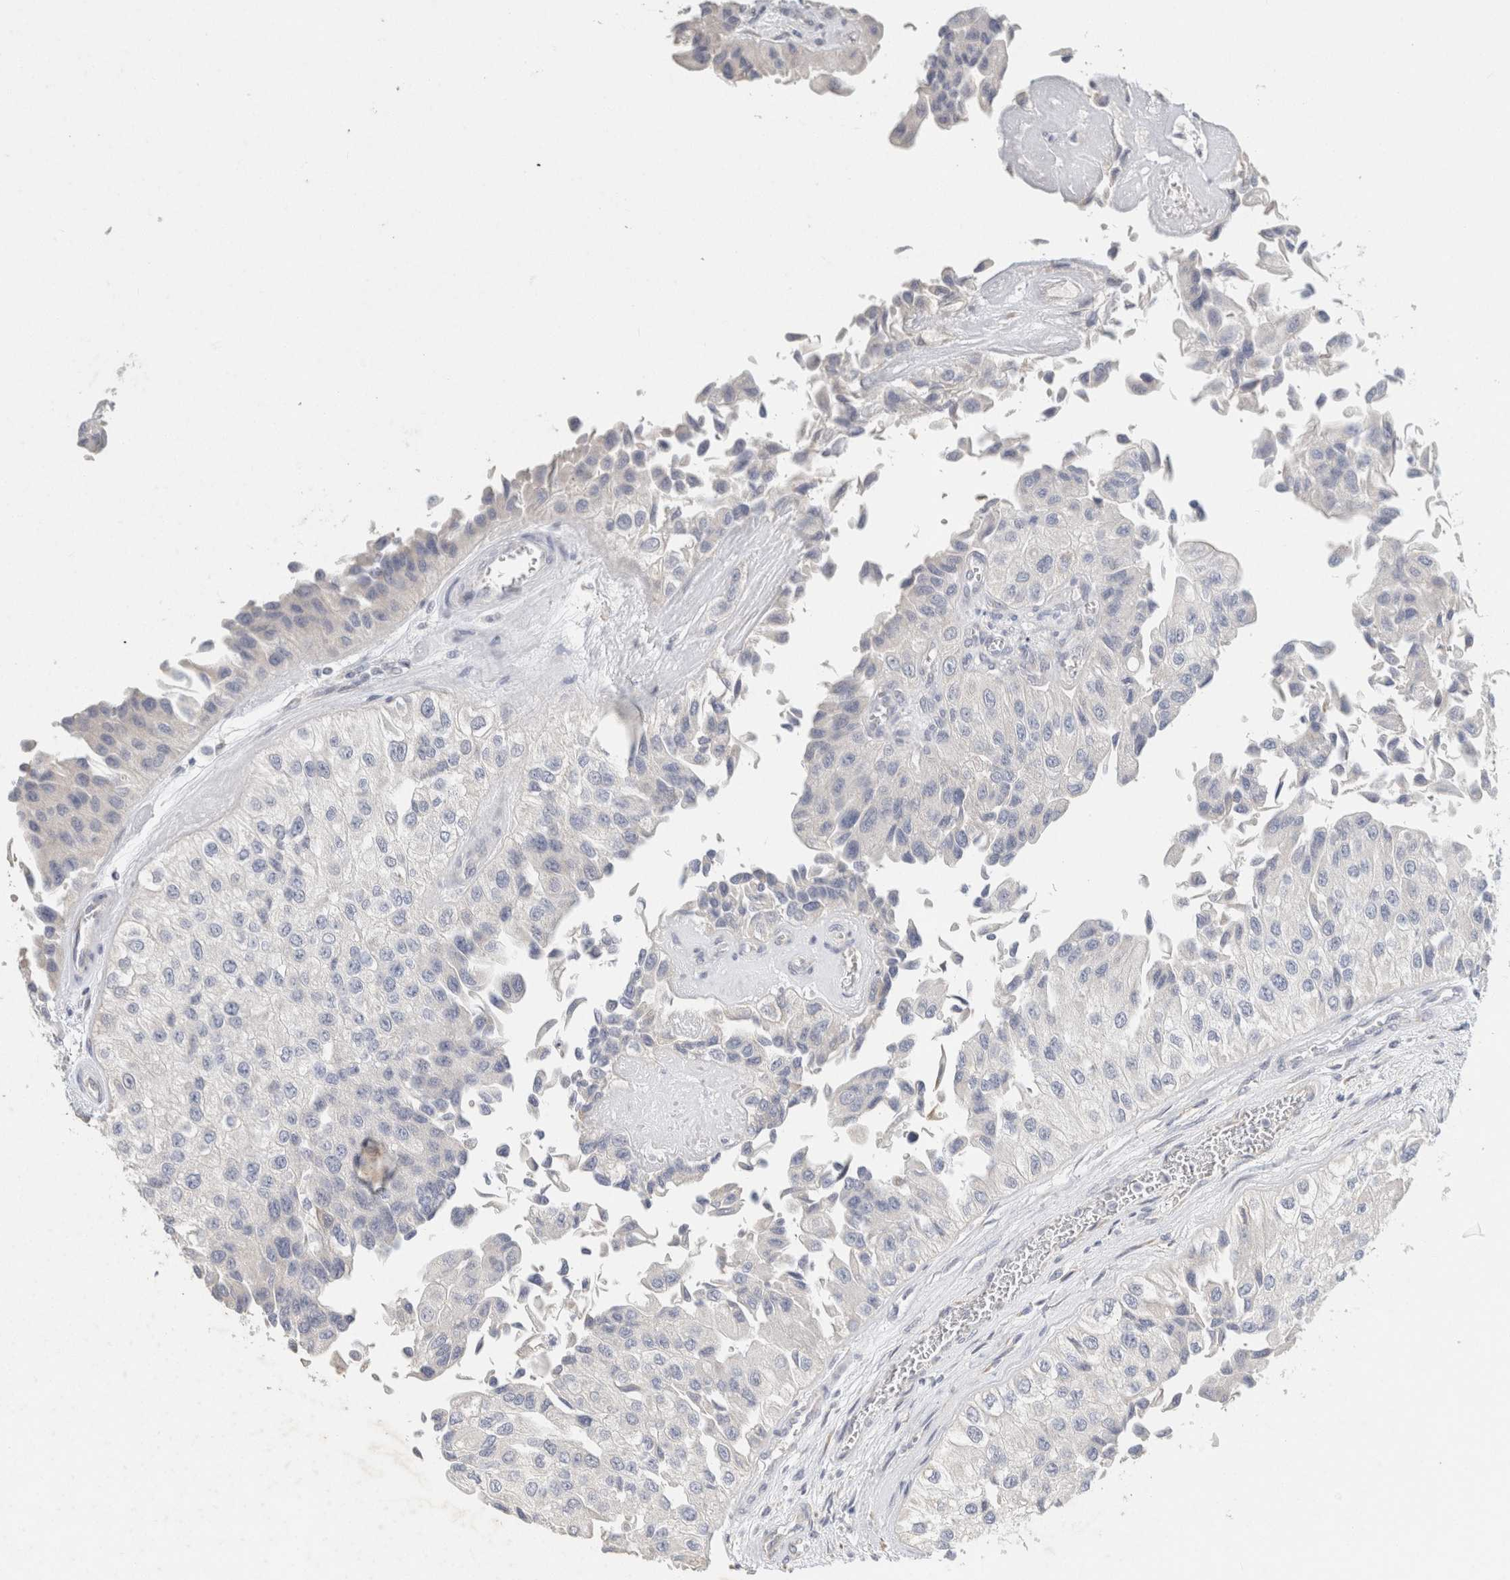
{"staining": {"intensity": "negative", "quantity": "none", "location": "none"}, "tissue": "urothelial cancer", "cell_type": "Tumor cells", "image_type": "cancer", "snomed": [{"axis": "morphology", "description": "Urothelial carcinoma, High grade"}, {"axis": "topography", "description": "Kidney"}, {"axis": "topography", "description": "Urinary bladder"}], "caption": "Protein analysis of urothelial carcinoma (high-grade) demonstrates no significant staining in tumor cells. Brightfield microscopy of immunohistochemistry stained with DAB (3,3'-diaminobenzidine) (brown) and hematoxylin (blue), captured at high magnification.", "gene": "NEFM", "patient": {"sex": "male", "age": 77}}